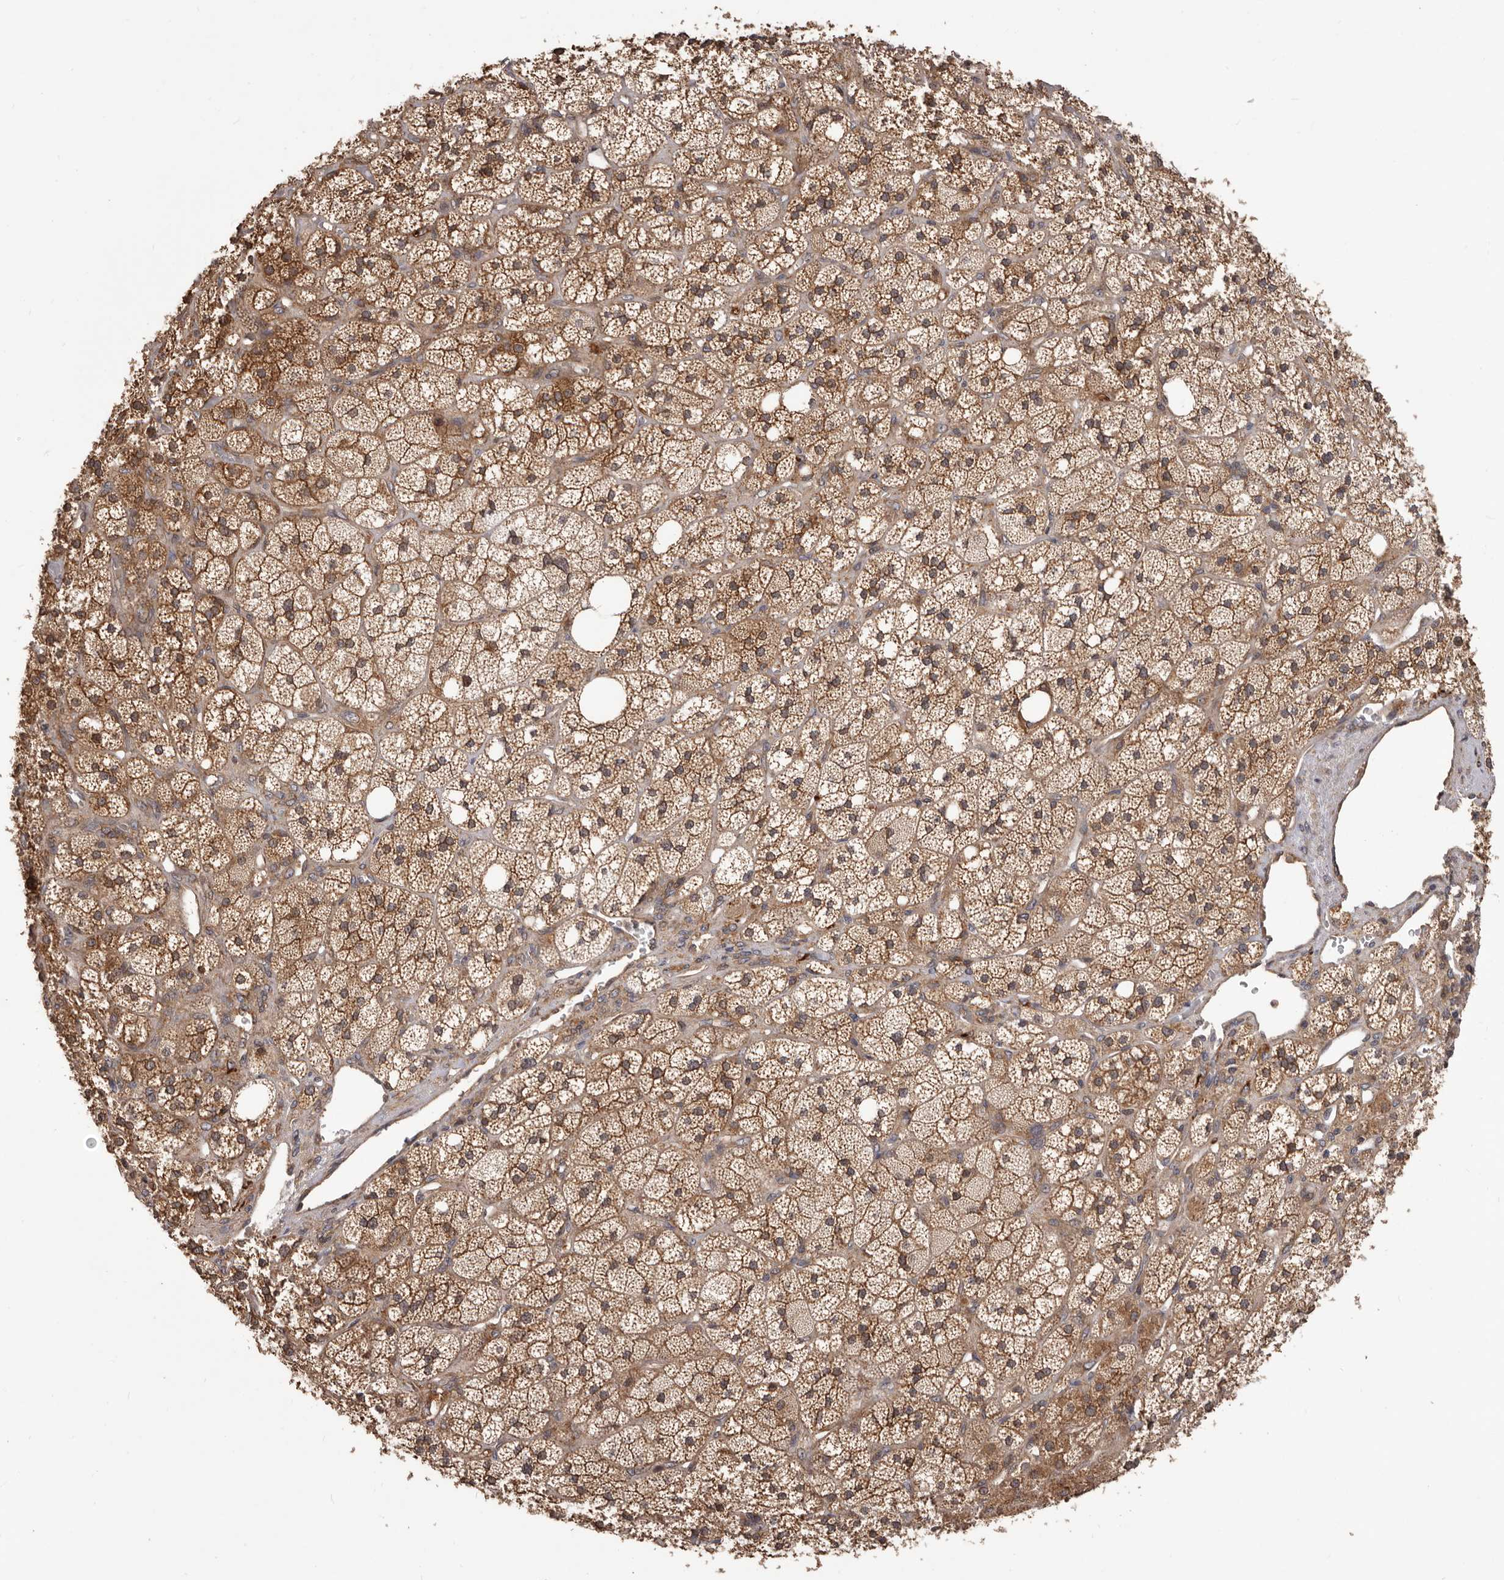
{"staining": {"intensity": "strong", "quantity": ">75%", "location": "cytoplasmic/membranous"}, "tissue": "adrenal gland", "cell_type": "Glandular cells", "image_type": "normal", "snomed": [{"axis": "morphology", "description": "Normal tissue, NOS"}, {"axis": "topography", "description": "Adrenal gland"}], "caption": "The immunohistochemical stain highlights strong cytoplasmic/membranous positivity in glandular cells of normal adrenal gland. The protein is stained brown, and the nuclei are stained in blue (DAB (3,3'-diaminobenzidine) IHC with brightfield microscopy, high magnification).", "gene": "HBS1L", "patient": {"sex": "male", "age": 61}}